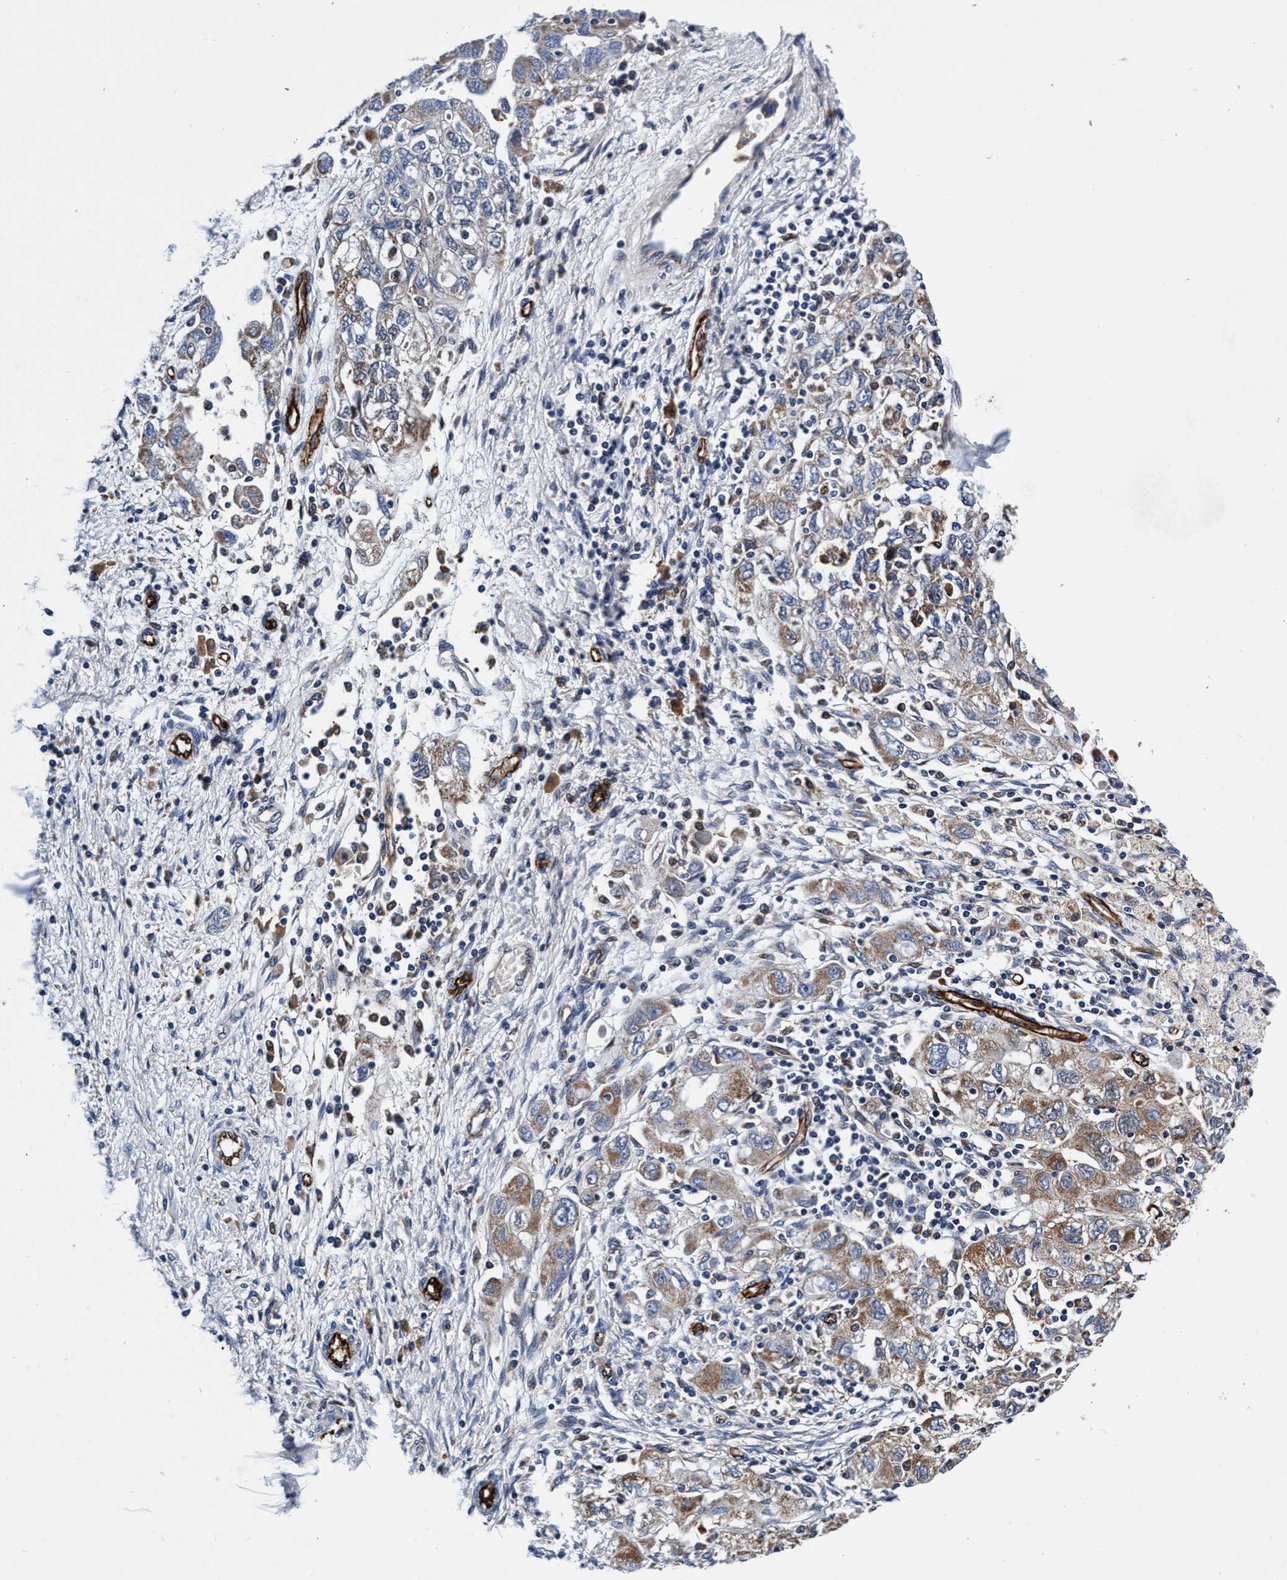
{"staining": {"intensity": "moderate", "quantity": ">75%", "location": "cytoplasmic/membranous"}, "tissue": "ovarian cancer", "cell_type": "Tumor cells", "image_type": "cancer", "snomed": [{"axis": "morphology", "description": "Carcinoma, NOS"}, {"axis": "morphology", "description": "Cystadenocarcinoma, serous, NOS"}, {"axis": "topography", "description": "Ovary"}], "caption": "IHC micrograph of human ovarian cancer stained for a protein (brown), which displays medium levels of moderate cytoplasmic/membranous staining in about >75% of tumor cells.", "gene": "UBALD2", "patient": {"sex": "female", "age": 69}}